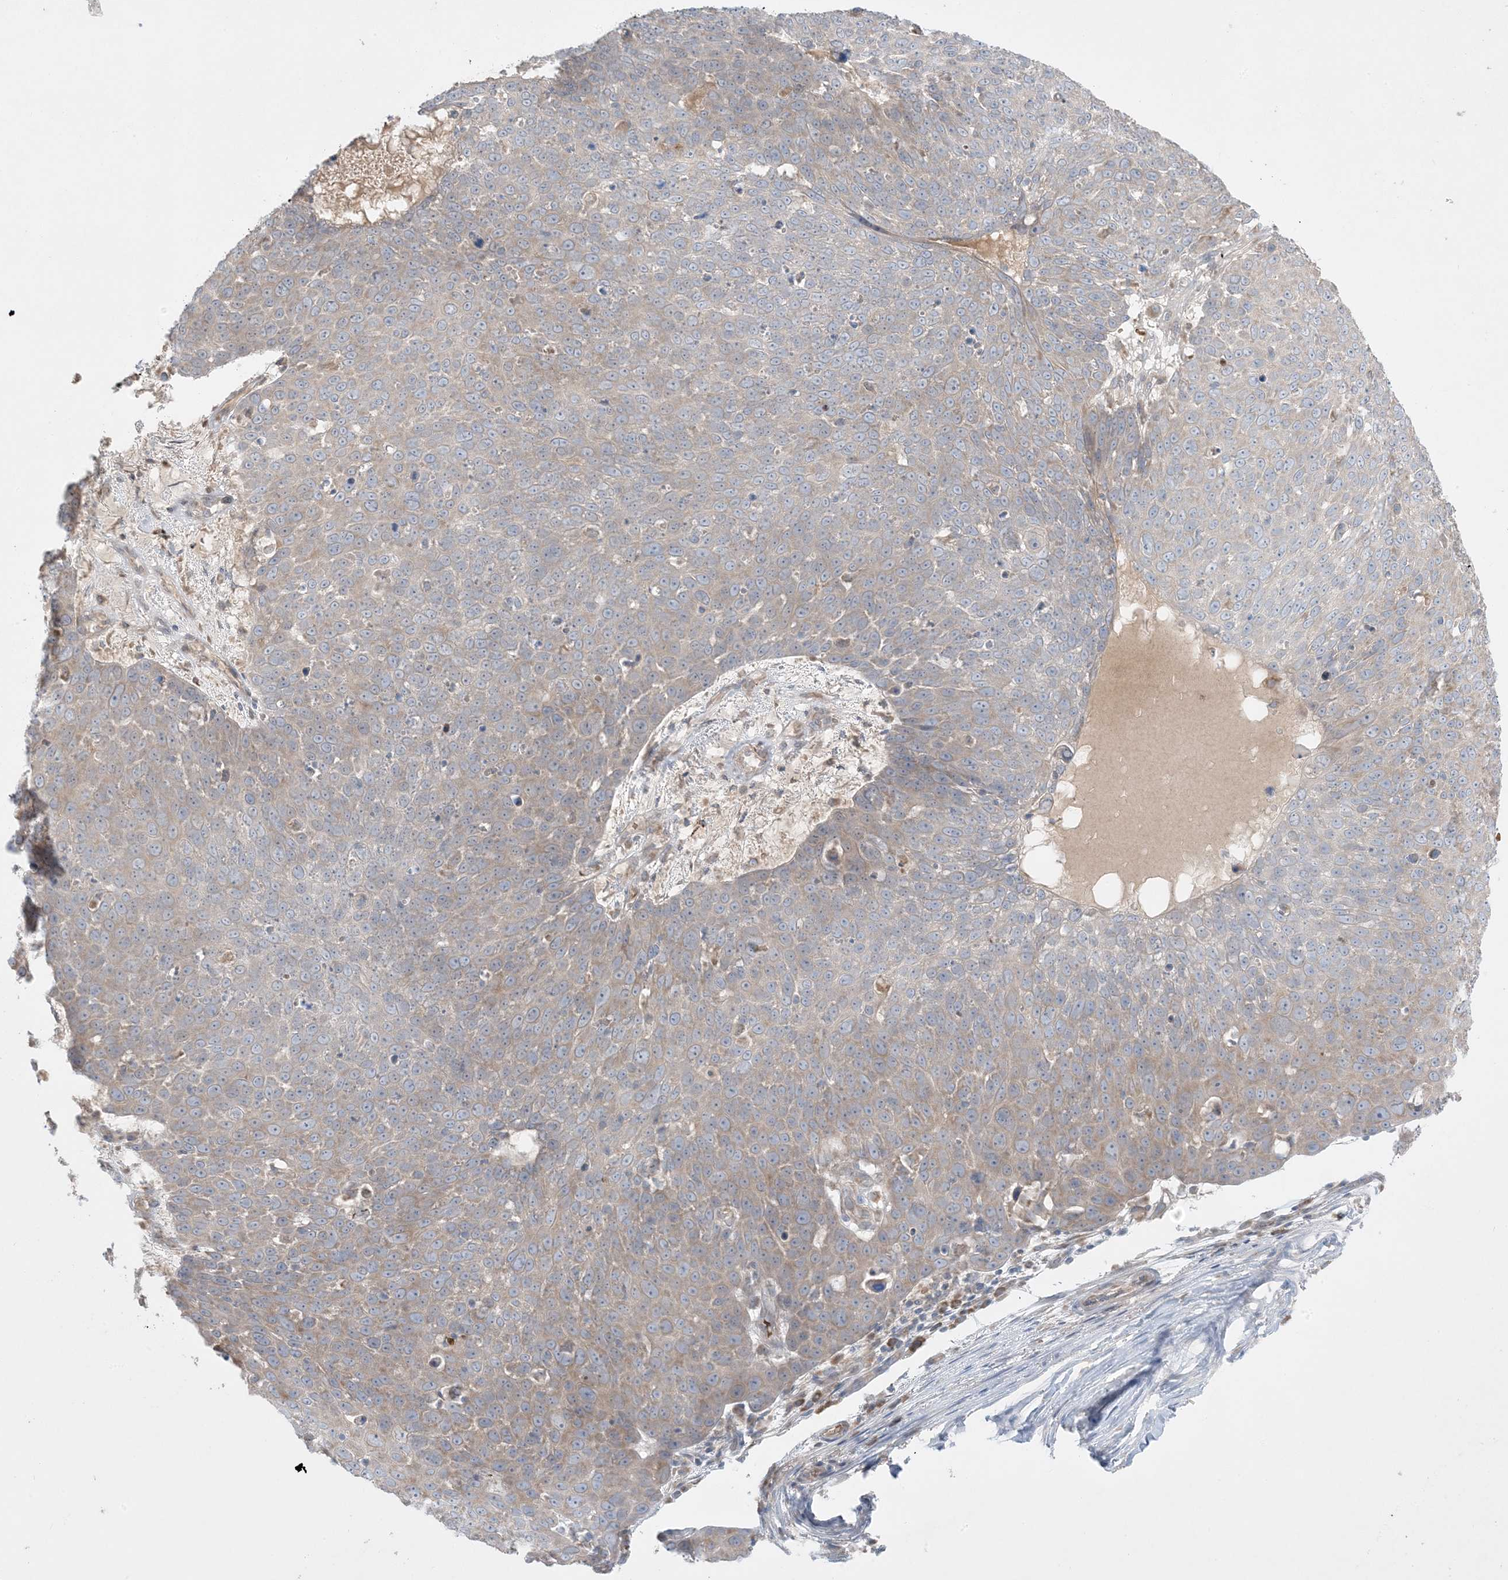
{"staining": {"intensity": "weak", "quantity": "25%-75%", "location": "cytoplasmic/membranous"}, "tissue": "skin cancer", "cell_type": "Tumor cells", "image_type": "cancer", "snomed": [{"axis": "morphology", "description": "Squamous cell carcinoma, NOS"}, {"axis": "topography", "description": "Skin"}], "caption": "High-power microscopy captured an IHC image of squamous cell carcinoma (skin), revealing weak cytoplasmic/membranous positivity in about 25%-75% of tumor cells.", "gene": "MMGT1", "patient": {"sex": "male", "age": 71}}